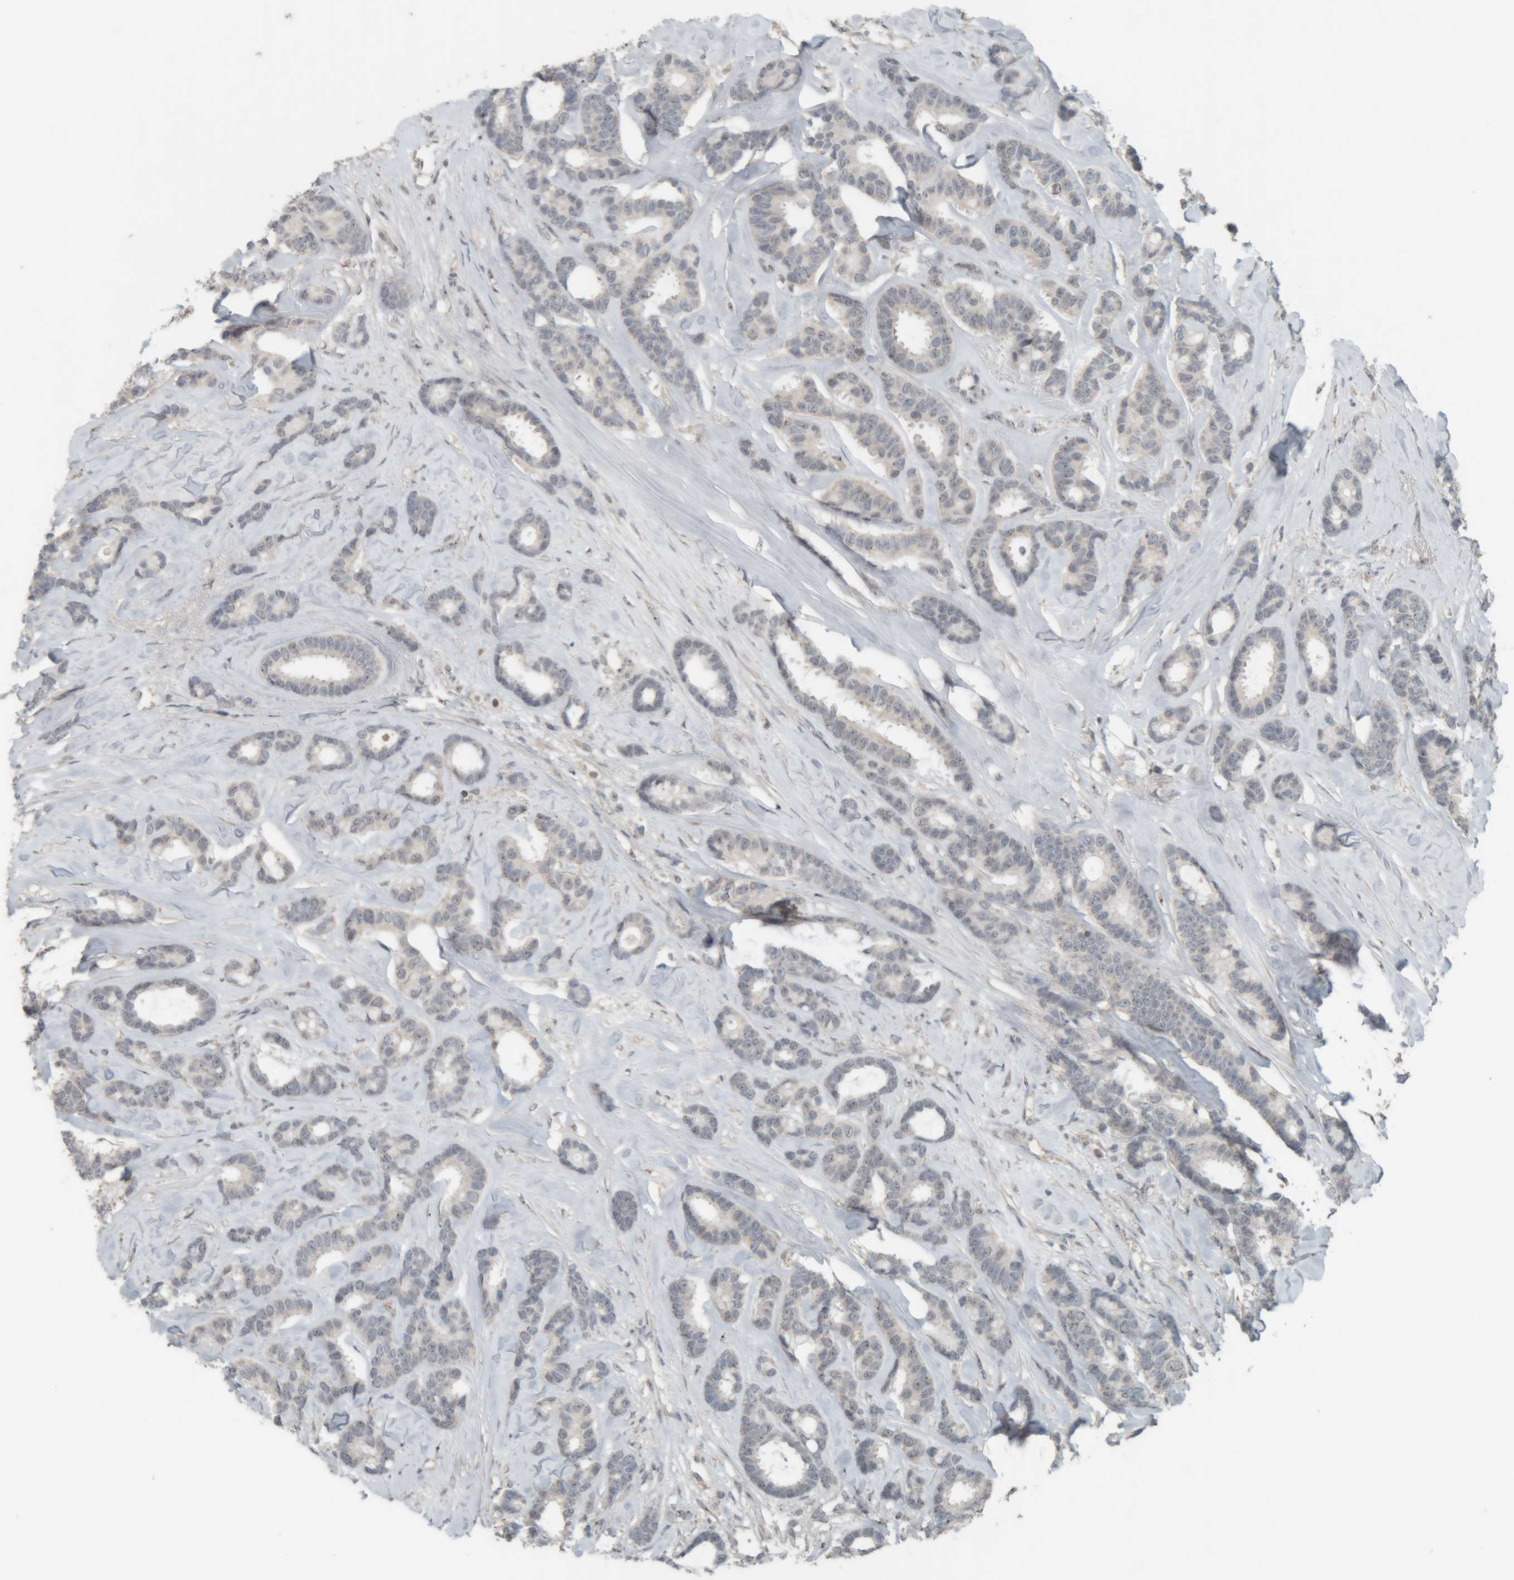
{"staining": {"intensity": "negative", "quantity": "none", "location": "none"}, "tissue": "breast cancer", "cell_type": "Tumor cells", "image_type": "cancer", "snomed": [{"axis": "morphology", "description": "Duct carcinoma"}, {"axis": "topography", "description": "Breast"}], "caption": "A high-resolution image shows IHC staining of breast invasive ductal carcinoma, which shows no significant staining in tumor cells. Brightfield microscopy of IHC stained with DAB (brown) and hematoxylin (blue), captured at high magnification.", "gene": "RPF1", "patient": {"sex": "female", "age": 87}}